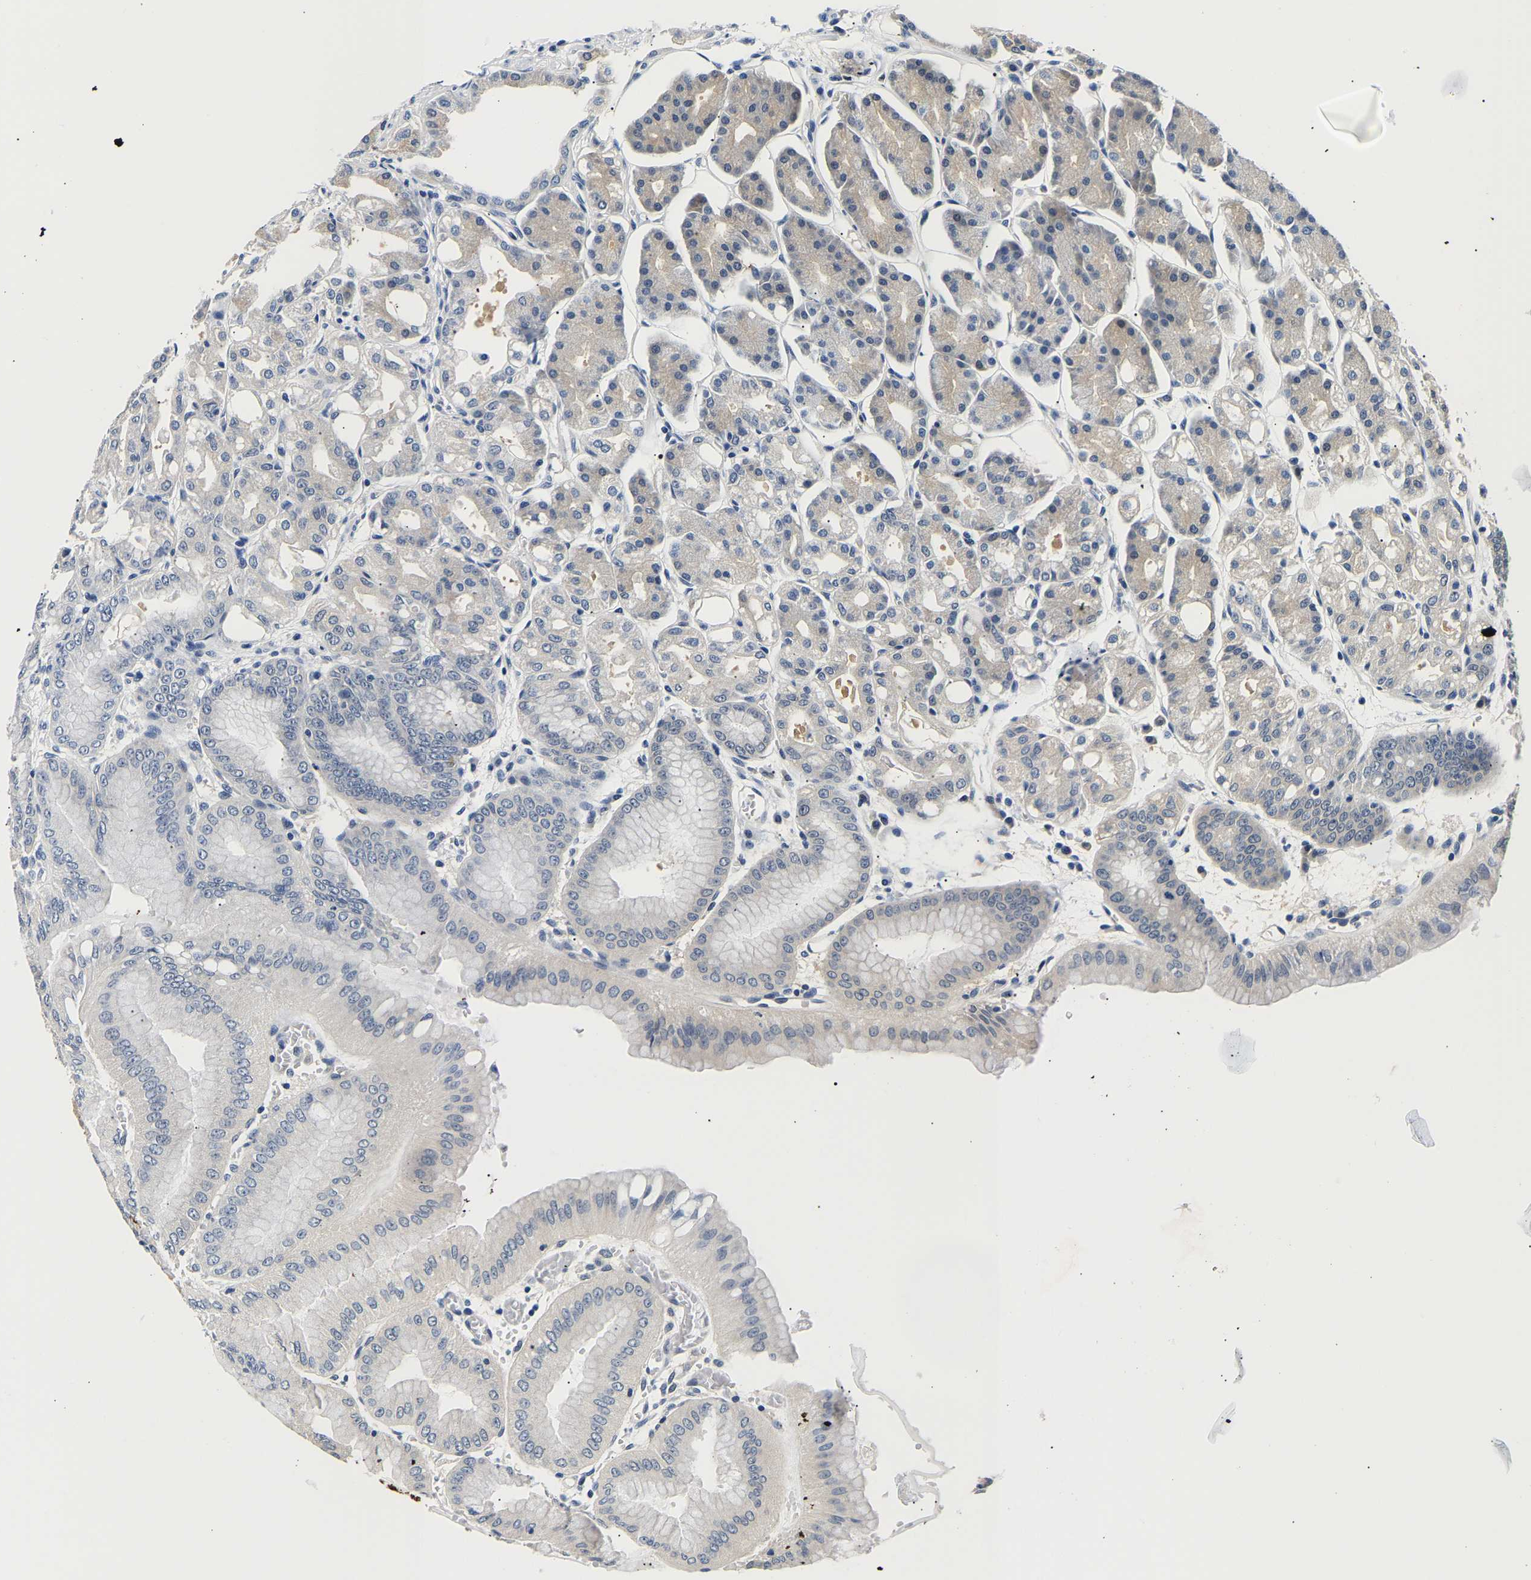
{"staining": {"intensity": "moderate", "quantity": "25%-75%", "location": "cytoplasmic/membranous"}, "tissue": "stomach", "cell_type": "Glandular cells", "image_type": "normal", "snomed": [{"axis": "morphology", "description": "Normal tissue, NOS"}, {"axis": "topography", "description": "Stomach, lower"}], "caption": "Protein staining of normal stomach exhibits moderate cytoplasmic/membranous positivity in approximately 25%-75% of glandular cells. Nuclei are stained in blue.", "gene": "UCHL3", "patient": {"sex": "male", "age": 71}}